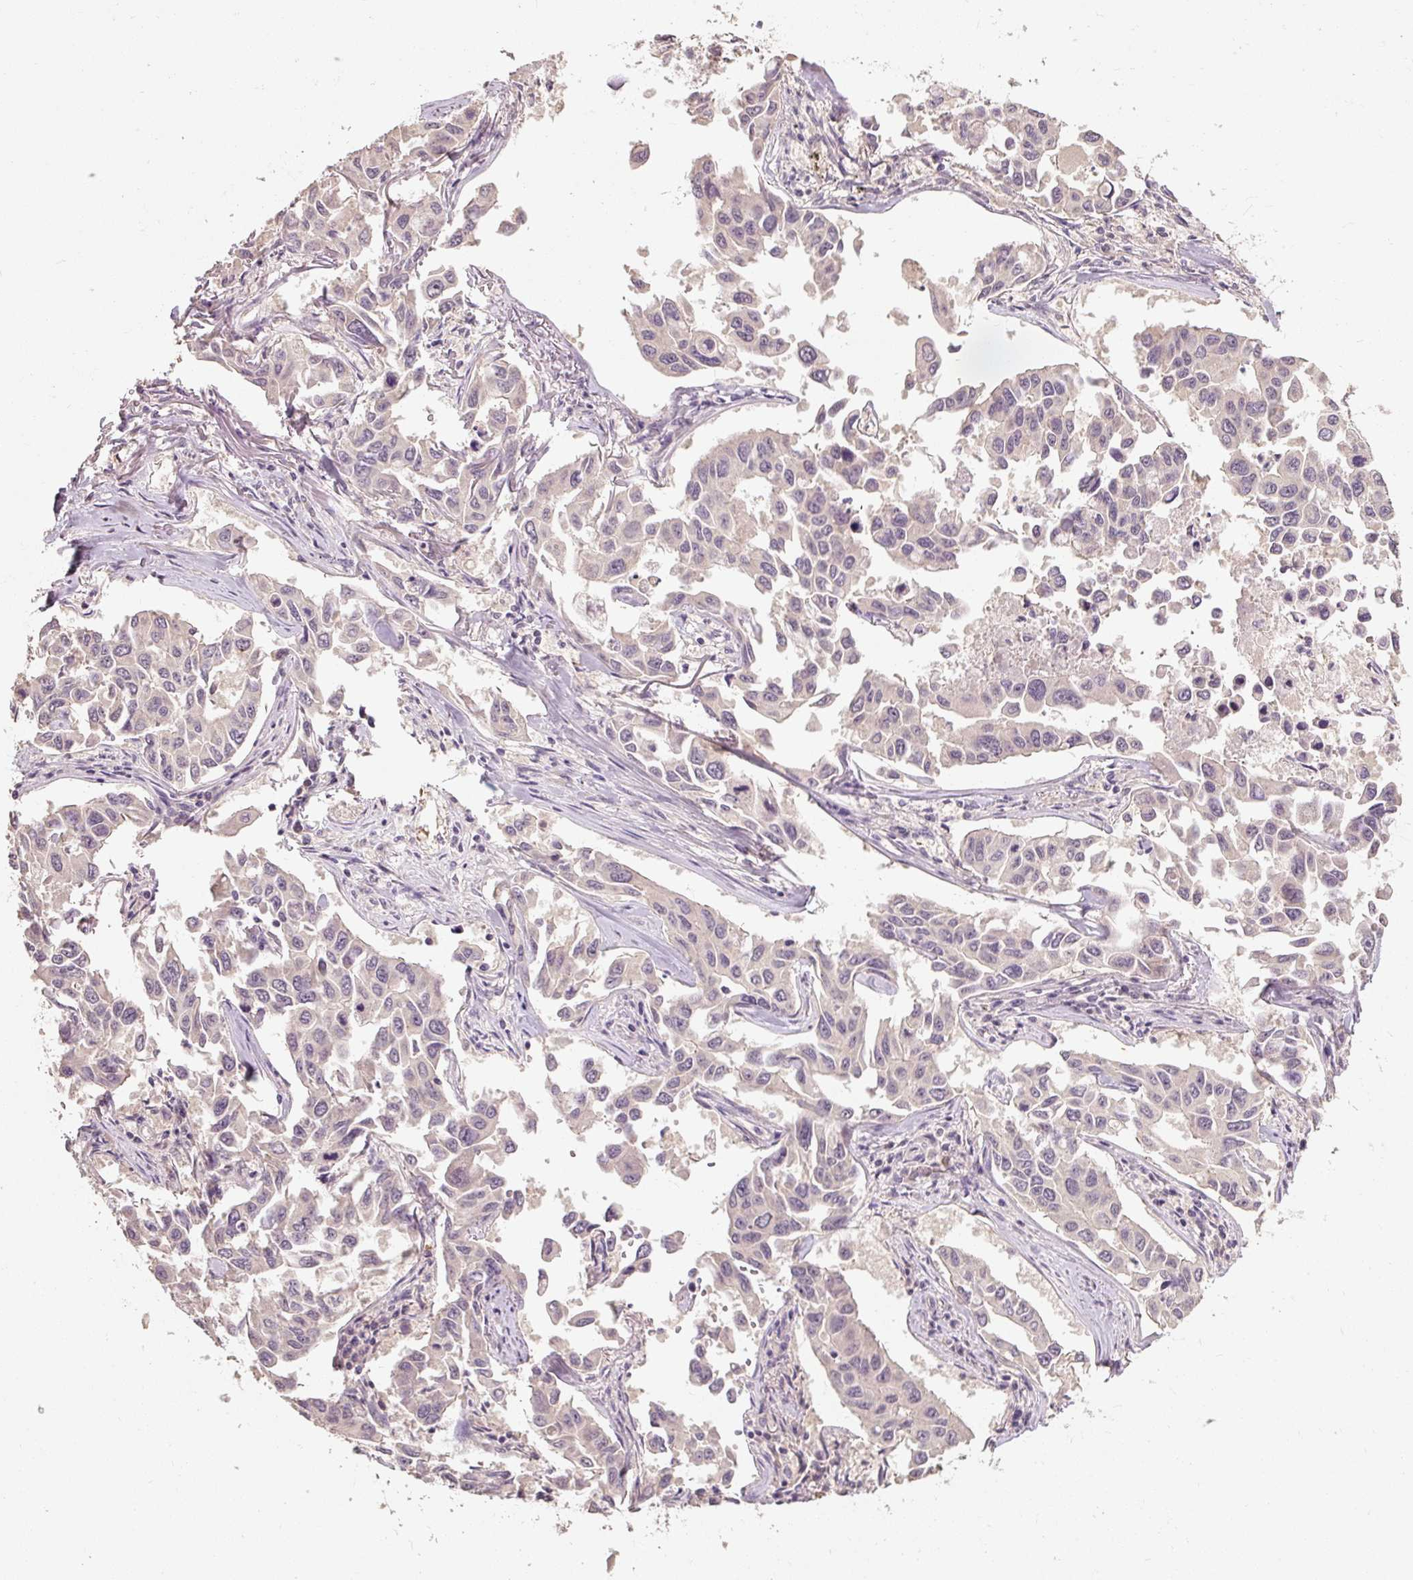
{"staining": {"intensity": "negative", "quantity": "none", "location": "none"}, "tissue": "lung cancer", "cell_type": "Tumor cells", "image_type": "cancer", "snomed": [{"axis": "morphology", "description": "Adenocarcinoma, NOS"}, {"axis": "topography", "description": "Lung"}], "caption": "Immunohistochemistry histopathology image of neoplastic tissue: human lung cancer (adenocarcinoma) stained with DAB displays no significant protein positivity in tumor cells.", "gene": "CFAP65", "patient": {"sex": "male", "age": 64}}